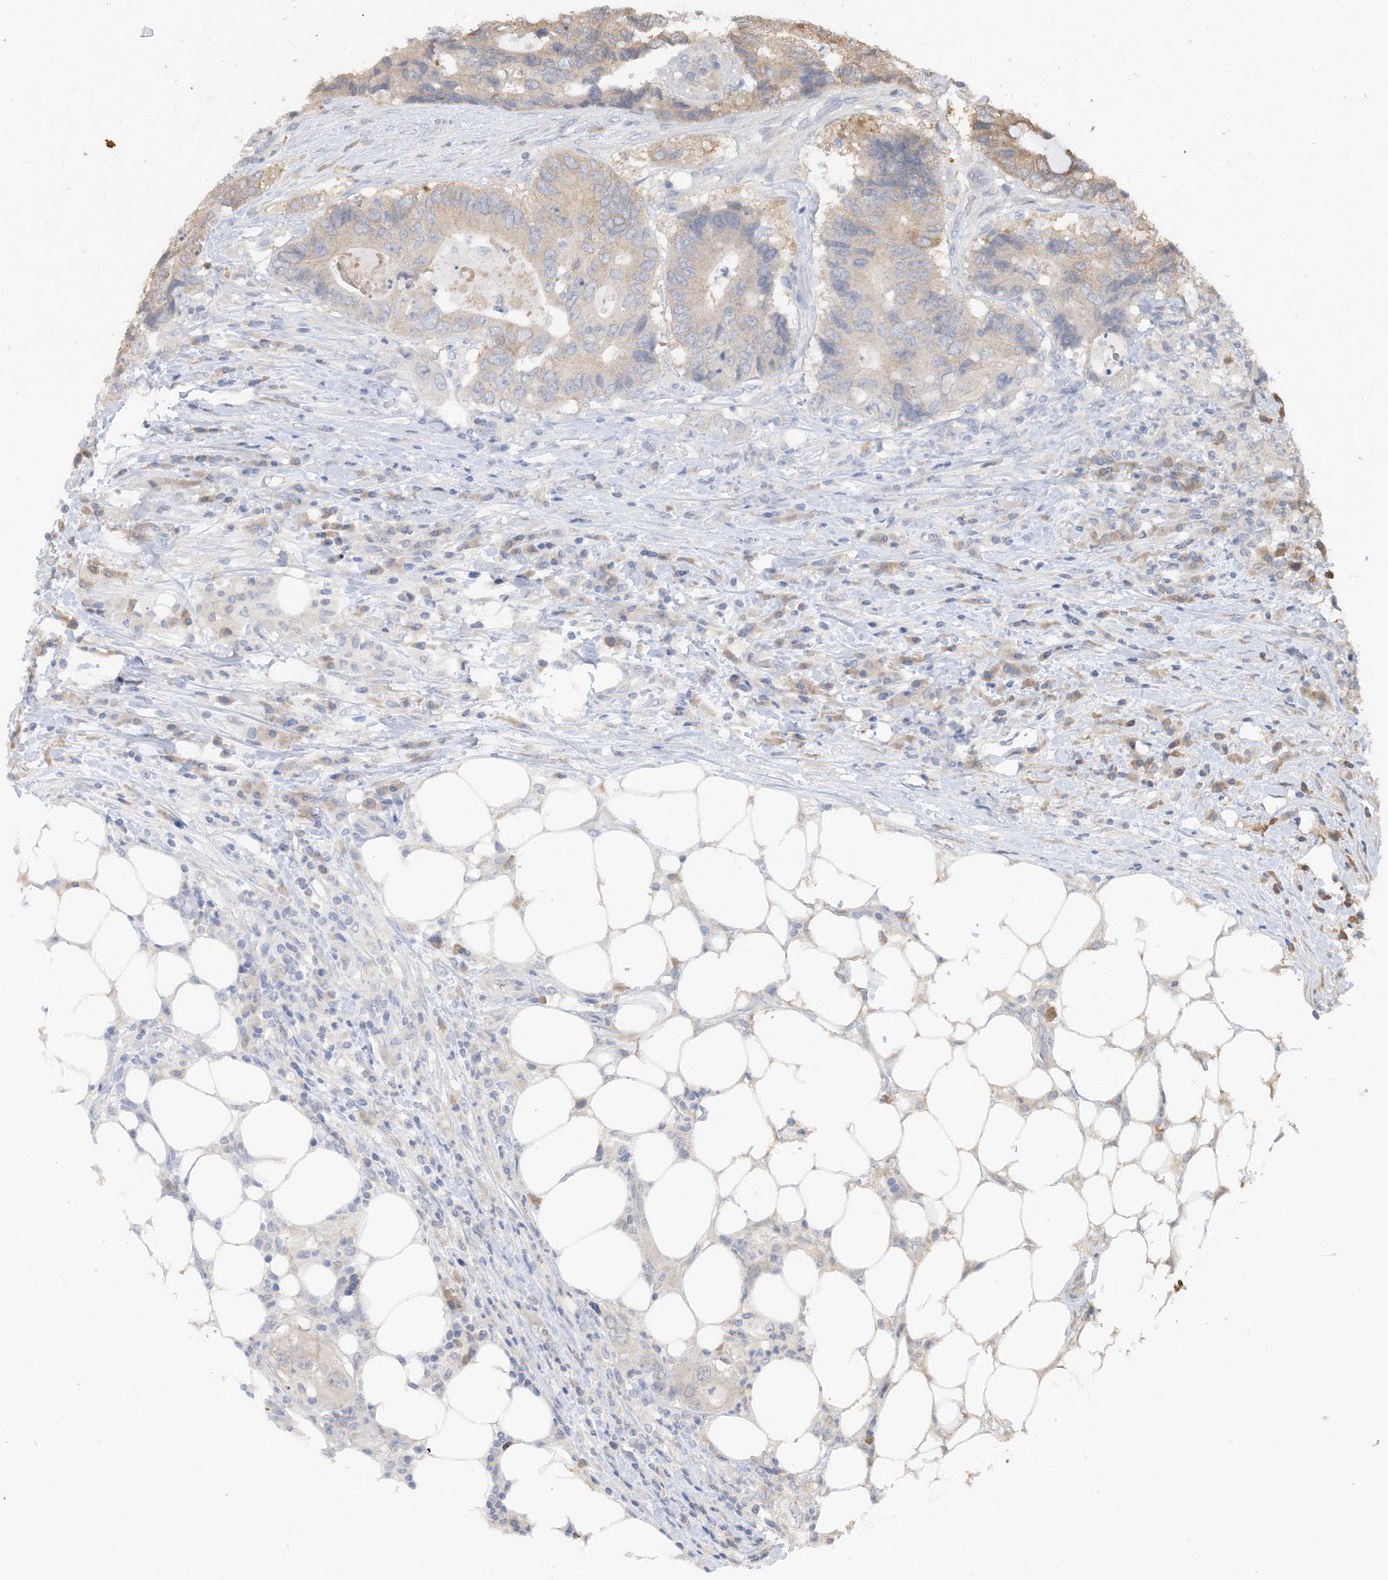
{"staining": {"intensity": "weak", "quantity": "<25%", "location": "cytoplasmic/membranous"}, "tissue": "colorectal cancer", "cell_type": "Tumor cells", "image_type": "cancer", "snomed": [{"axis": "morphology", "description": "Adenocarcinoma, NOS"}, {"axis": "topography", "description": "Colon"}], "caption": "An immunohistochemistry histopathology image of adenocarcinoma (colorectal) is shown. There is no staining in tumor cells of adenocarcinoma (colorectal).", "gene": "ACYP2", "patient": {"sex": "male", "age": 71}}